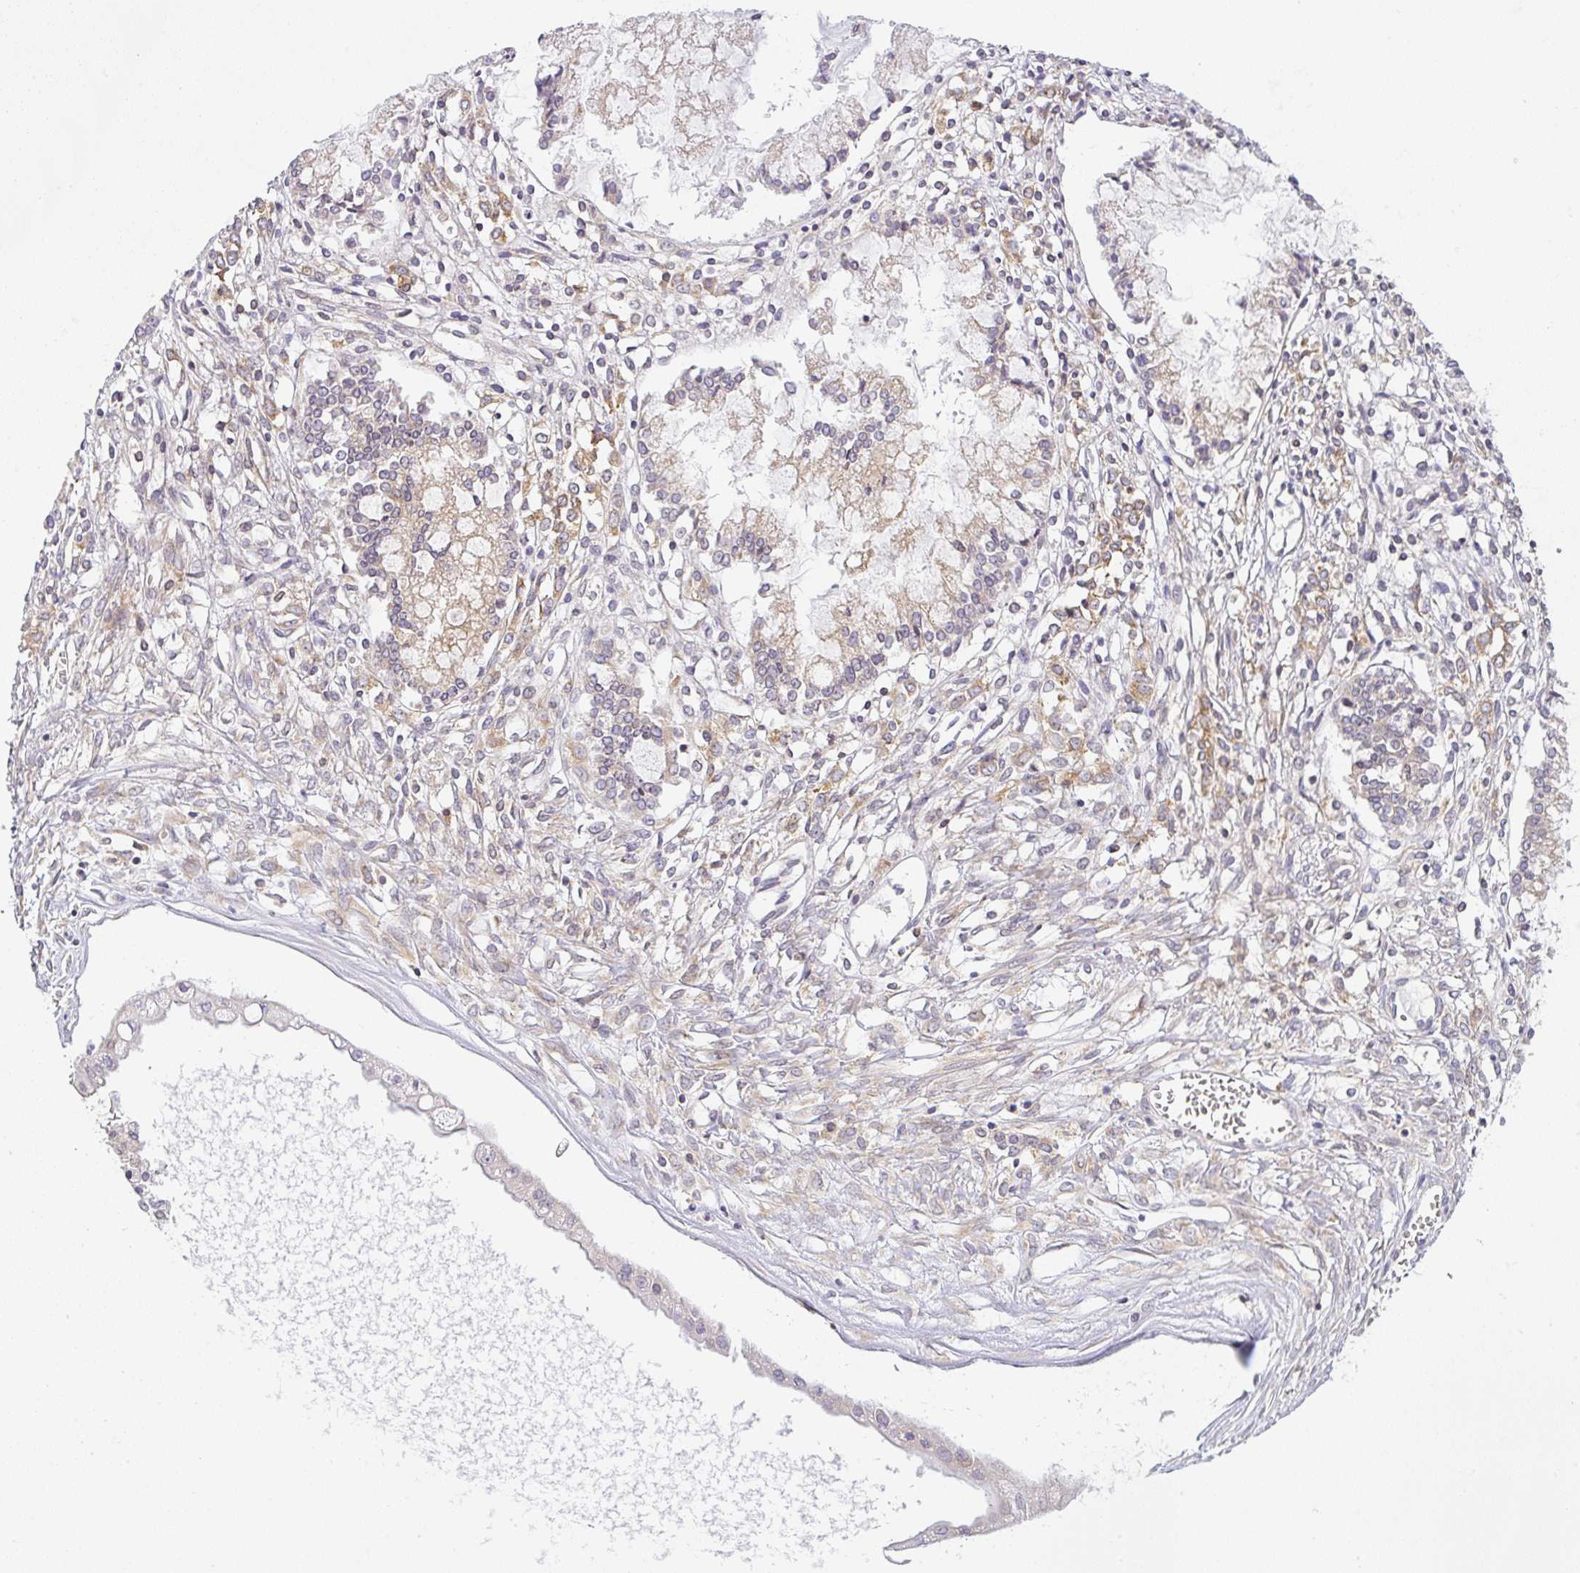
{"staining": {"intensity": "weak", "quantity": "25%-75%", "location": "cytoplasmic/membranous"}, "tissue": "ovarian cancer", "cell_type": "Tumor cells", "image_type": "cancer", "snomed": [{"axis": "morphology", "description": "Cystadenocarcinoma, mucinous, NOS"}, {"axis": "topography", "description": "Ovary"}], "caption": "Protein staining displays weak cytoplasmic/membranous expression in approximately 25%-75% of tumor cells in ovarian cancer. The staining was performed using DAB to visualize the protein expression in brown, while the nuclei were stained in blue with hematoxylin (Magnification: 20x).", "gene": "DERL2", "patient": {"sex": "female", "age": 34}}